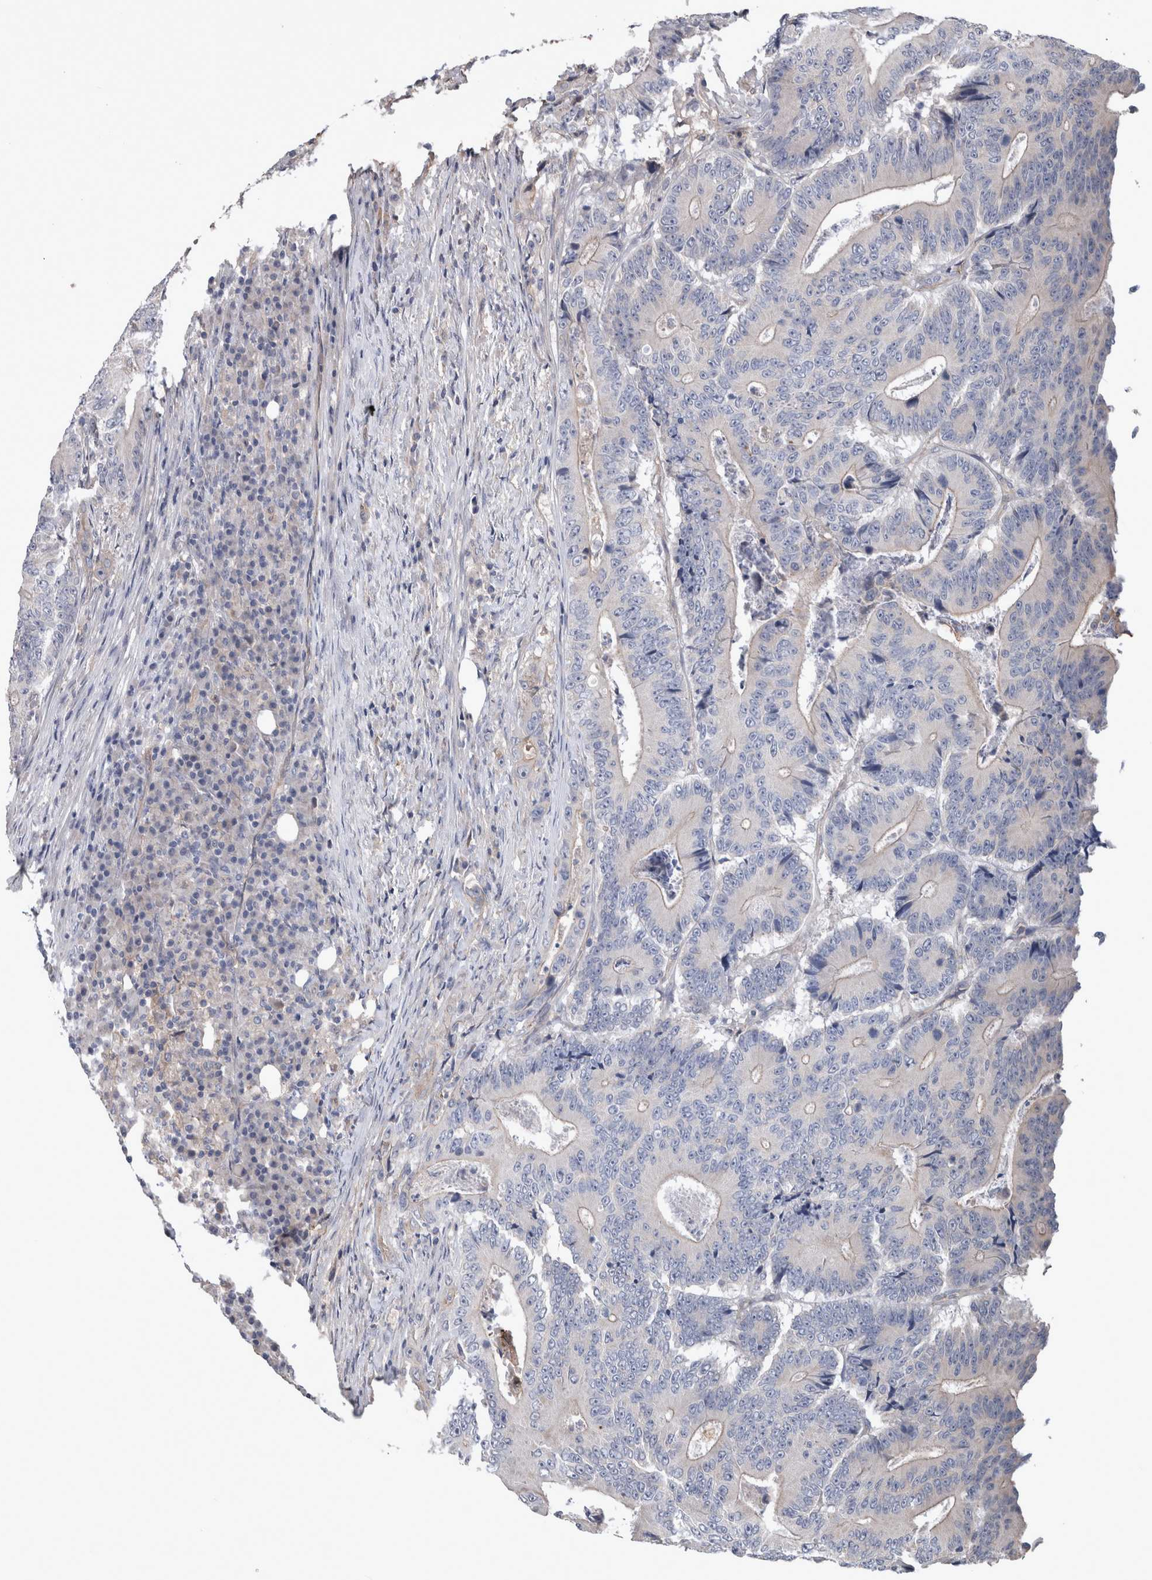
{"staining": {"intensity": "weak", "quantity": "<25%", "location": "cytoplasmic/membranous"}, "tissue": "colorectal cancer", "cell_type": "Tumor cells", "image_type": "cancer", "snomed": [{"axis": "morphology", "description": "Adenocarcinoma, NOS"}, {"axis": "topography", "description": "Colon"}], "caption": "Tumor cells show no significant protein expression in colorectal adenocarcinoma.", "gene": "BCAM", "patient": {"sex": "male", "age": 83}}